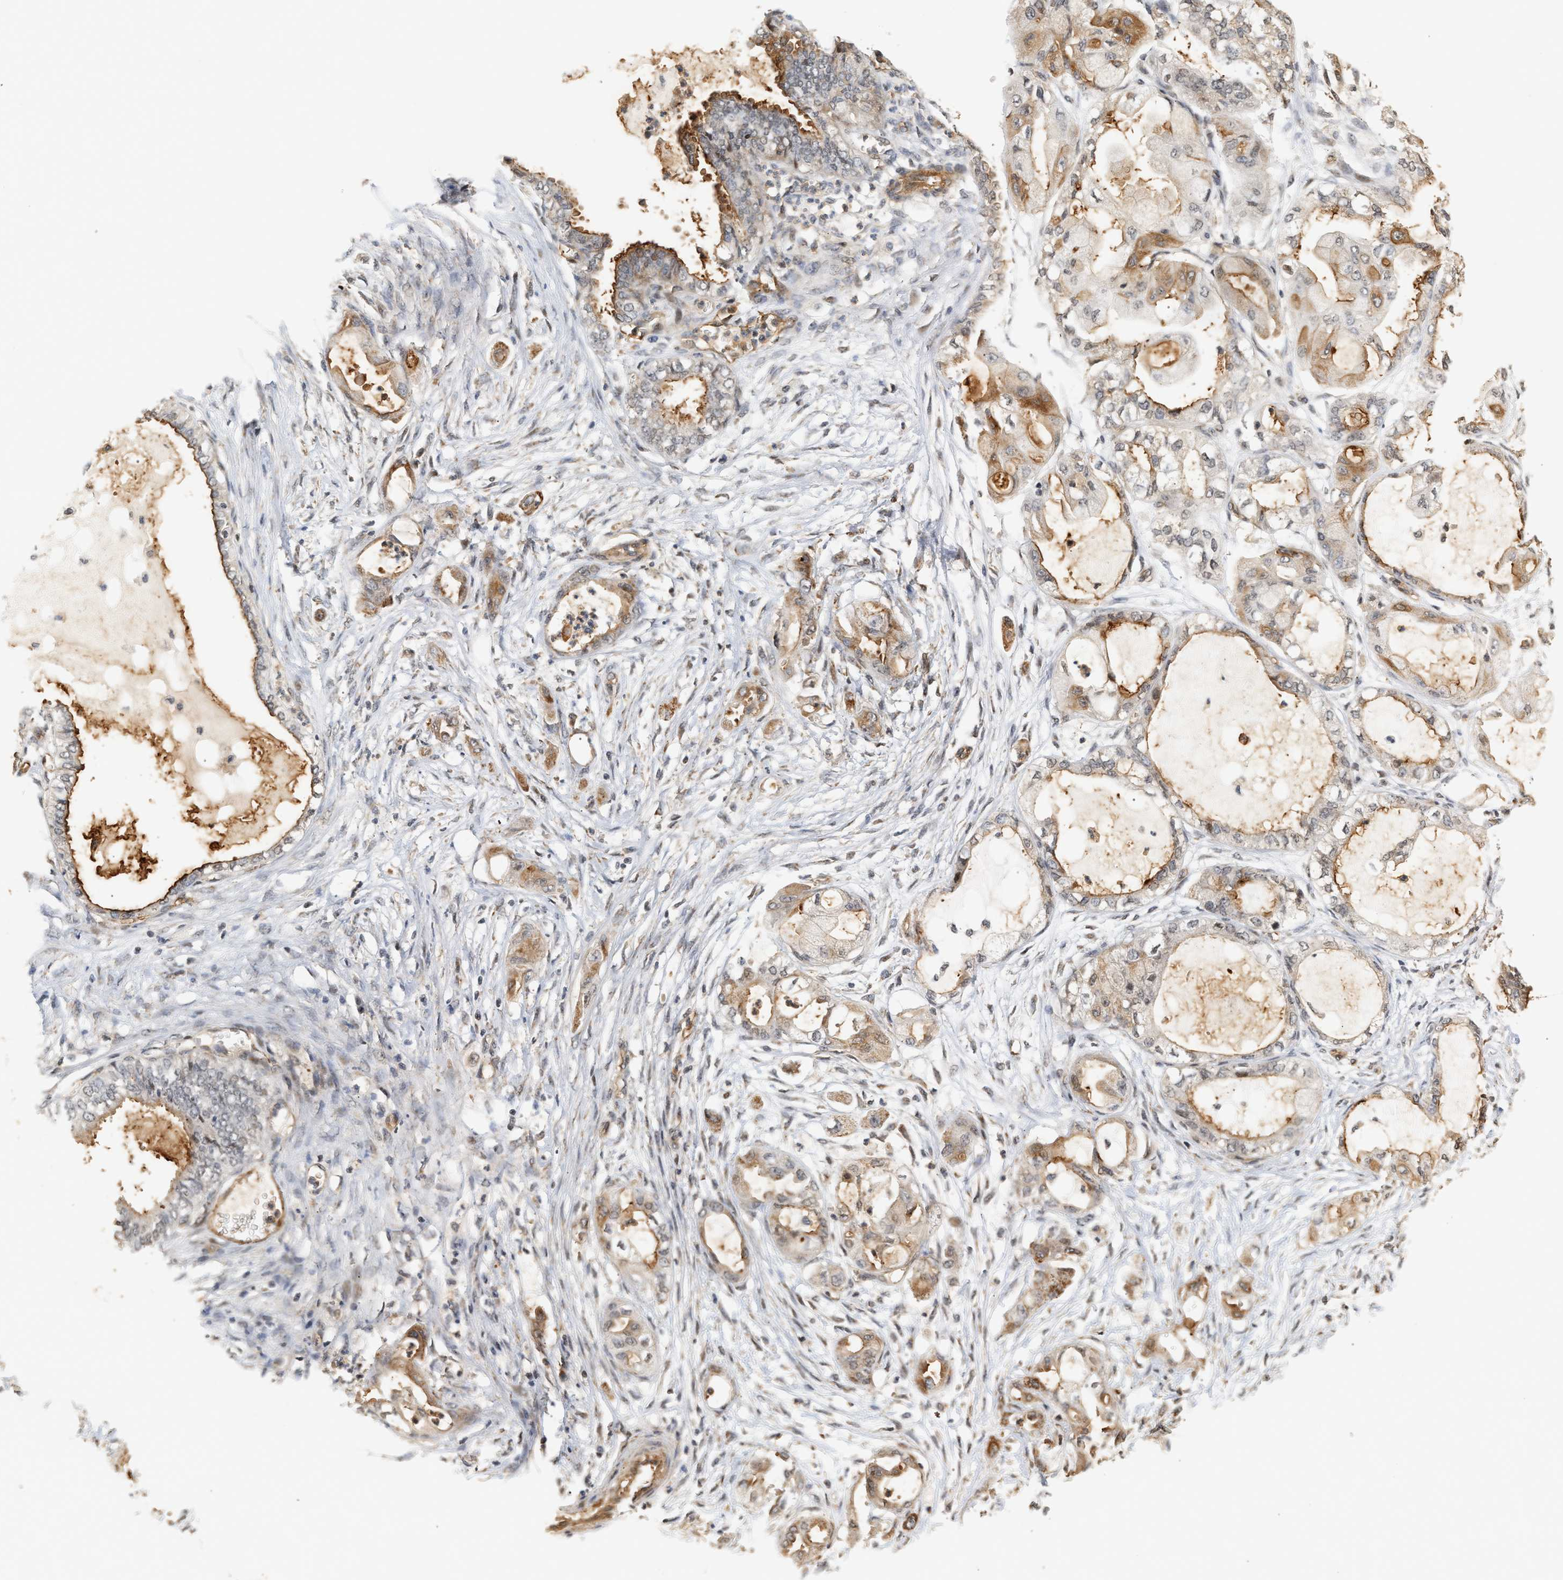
{"staining": {"intensity": "moderate", "quantity": "<25%", "location": "cytoplasmic/membranous"}, "tissue": "ovarian cancer", "cell_type": "Tumor cells", "image_type": "cancer", "snomed": [{"axis": "morphology", "description": "Carcinoma, NOS"}, {"axis": "morphology", "description": "Carcinoma, endometroid"}, {"axis": "topography", "description": "Ovary"}], "caption": "This histopathology image demonstrates carcinoma (ovarian) stained with immunohistochemistry to label a protein in brown. The cytoplasmic/membranous of tumor cells show moderate positivity for the protein. Nuclei are counter-stained blue.", "gene": "PLXND1", "patient": {"sex": "female", "age": 50}}